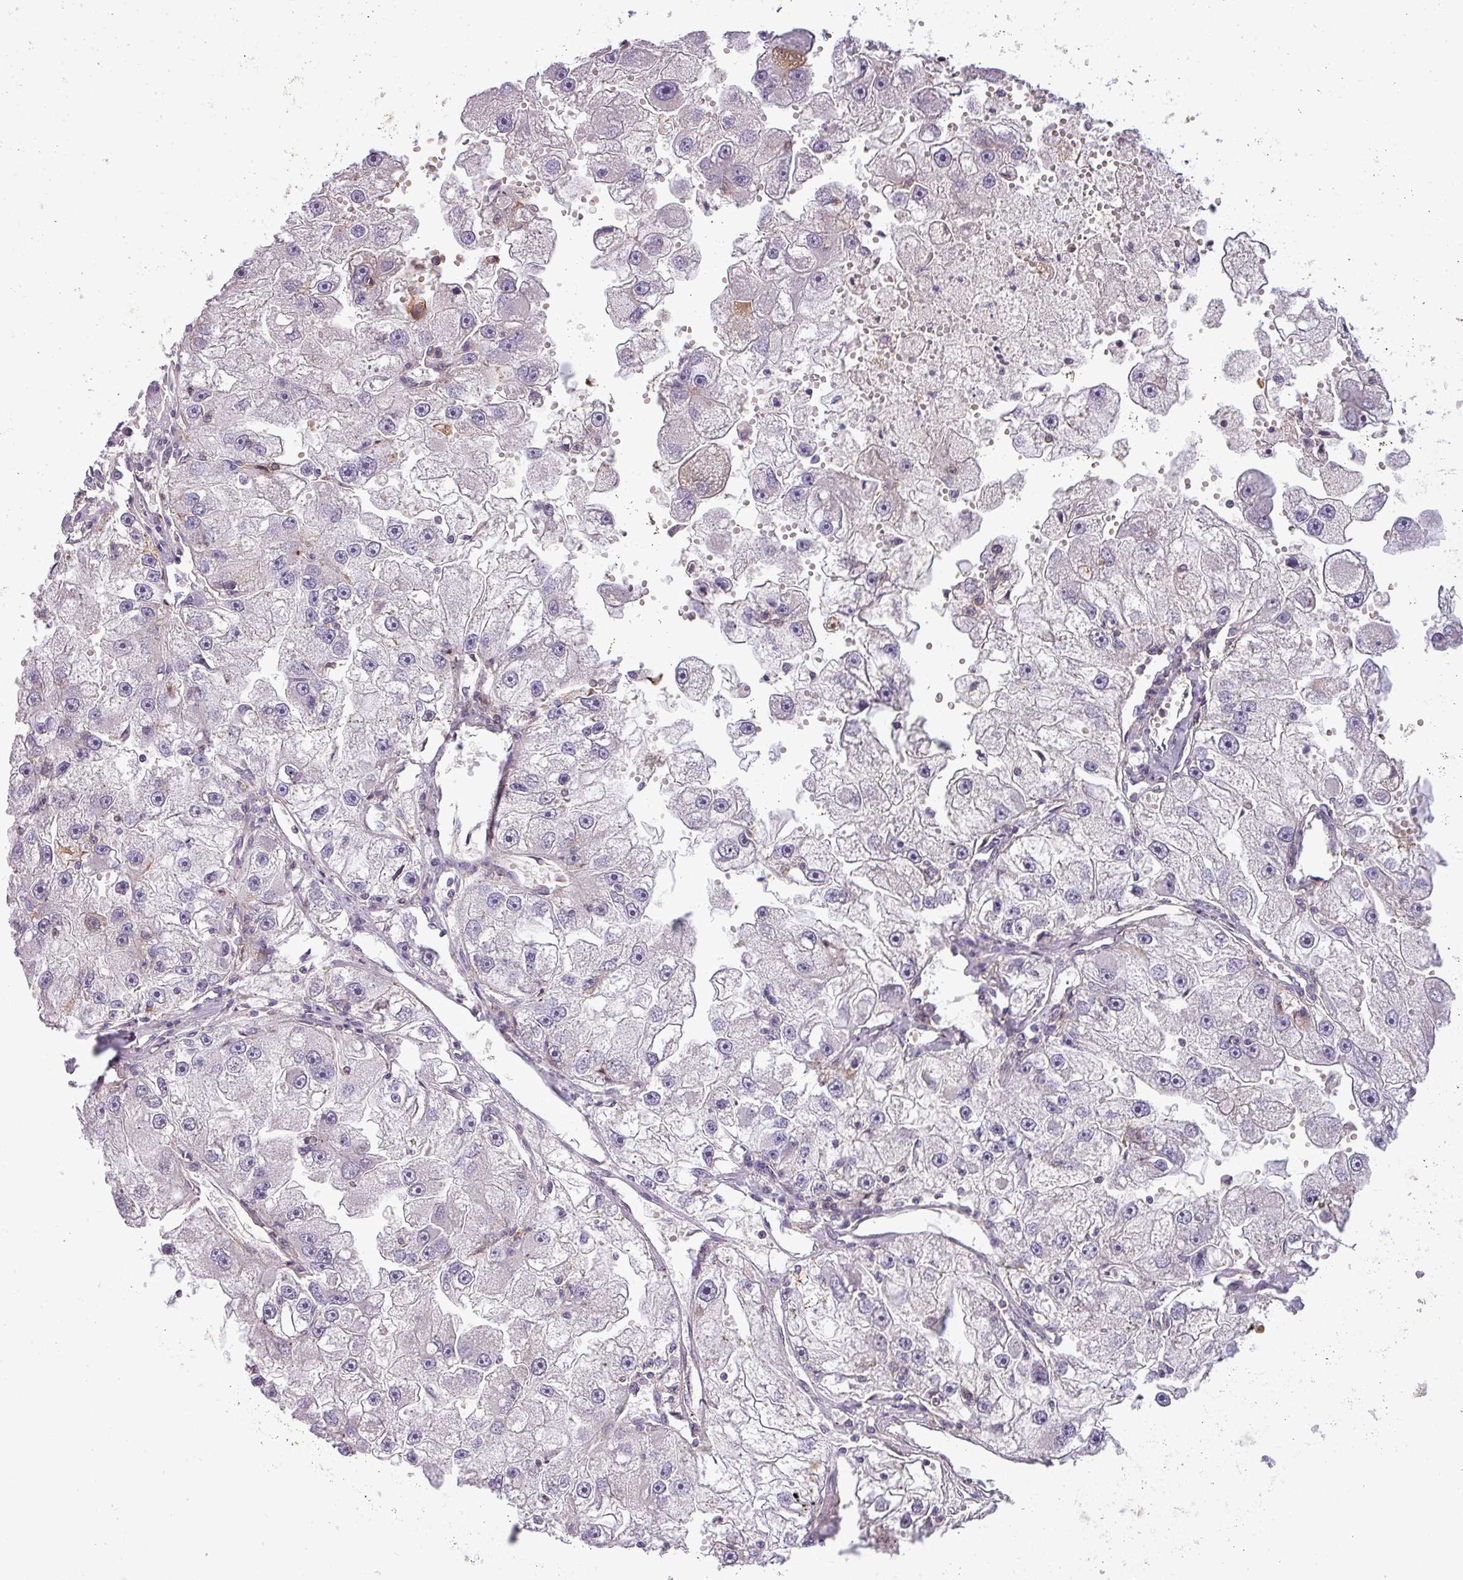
{"staining": {"intensity": "negative", "quantity": "none", "location": "none"}, "tissue": "renal cancer", "cell_type": "Tumor cells", "image_type": "cancer", "snomed": [{"axis": "morphology", "description": "Adenocarcinoma, NOS"}, {"axis": "topography", "description": "Kidney"}], "caption": "Protein analysis of renal cancer (adenocarcinoma) exhibits no significant expression in tumor cells.", "gene": "ZNF835", "patient": {"sex": "male", "age": 63}}